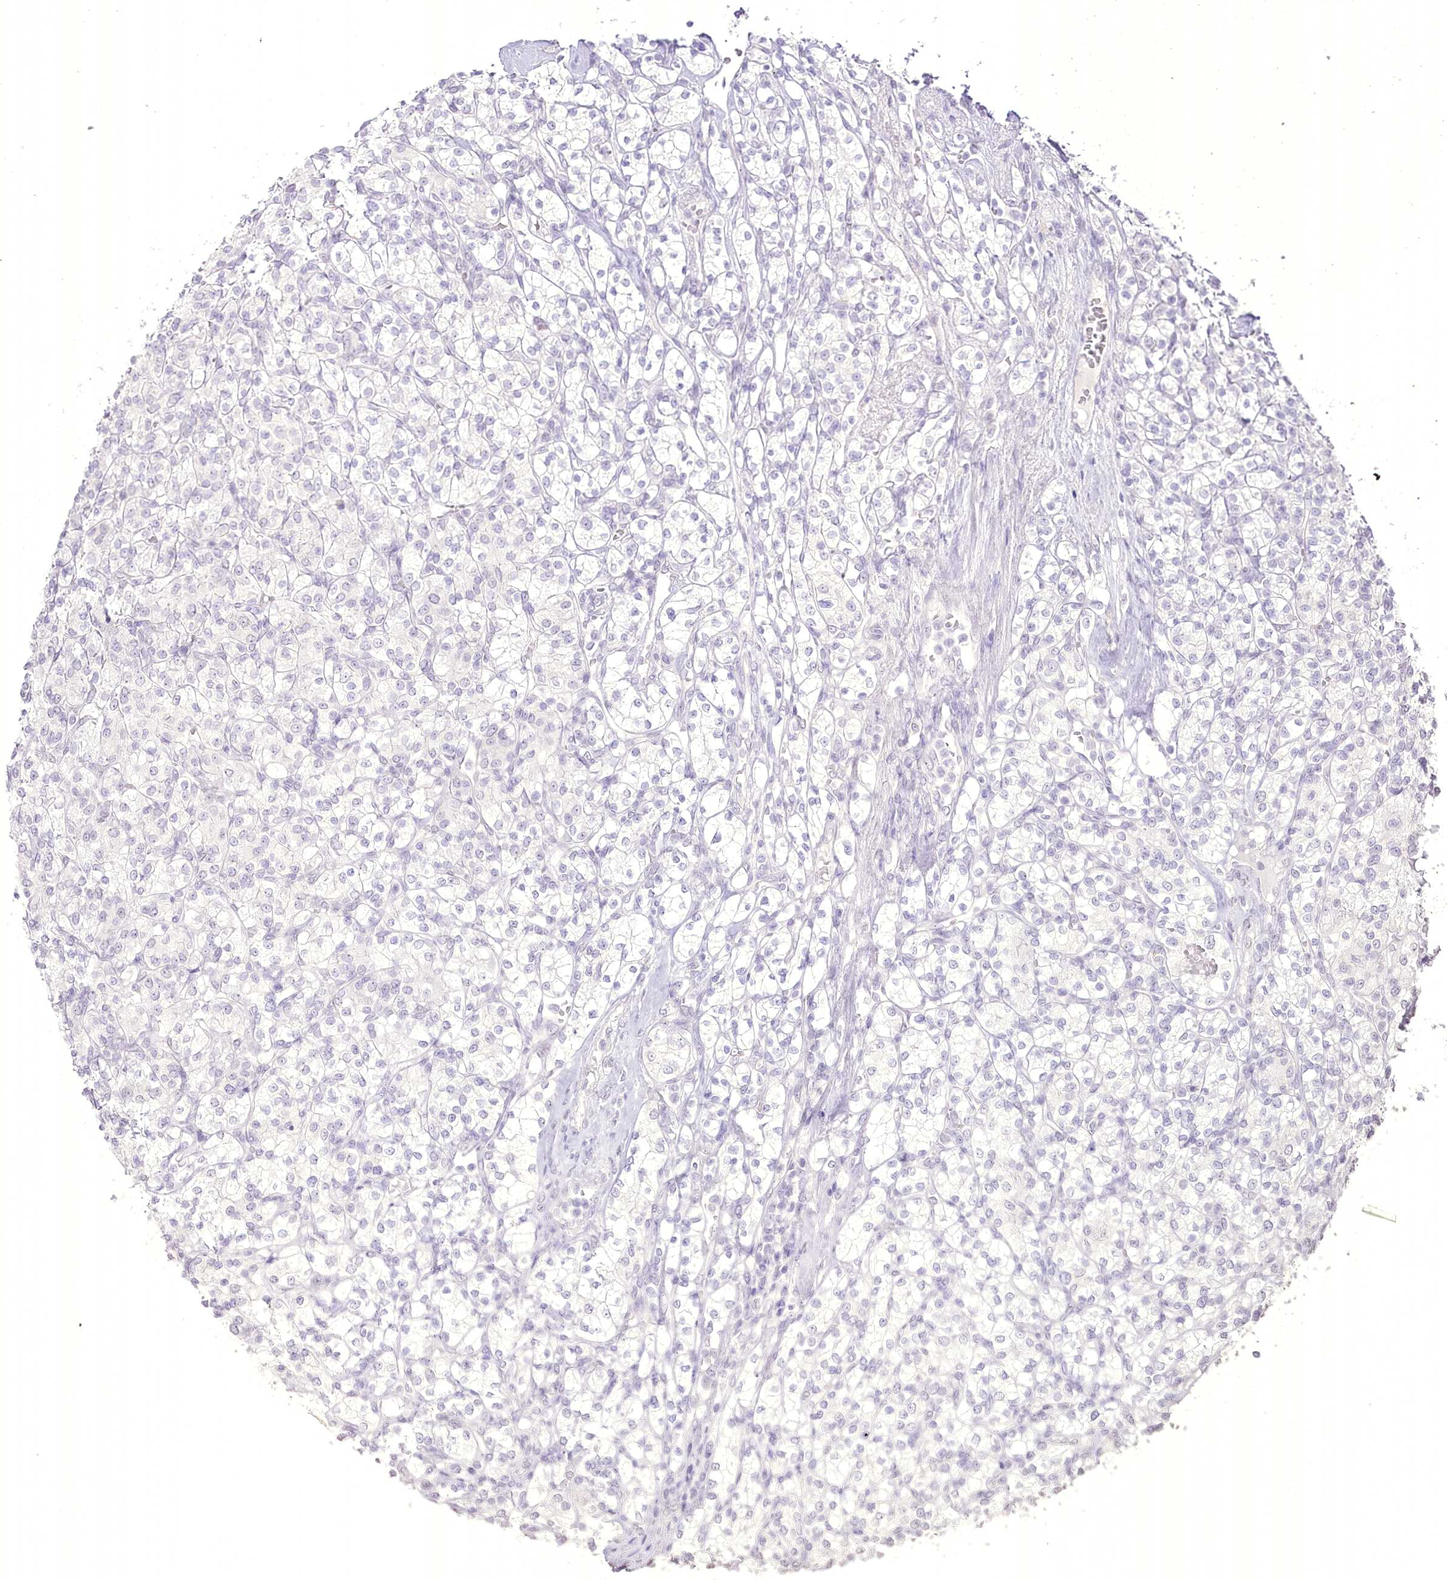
{"staining": {"intensity": "negative", "quantity": "none", "location": "none"}, "tissue": "renal cancer", "cell_type": "Tumor cells", "image_type": "cancer", "snomed": [{"axis": "morphology", "description": "Adenocarcinoma, NOS"}, {"axis": "topography", "description": "Kidney"}], "caption": "Immunohistochemistry (IHC) histopathology image of renal cancer (adenocarcinoma) stained for a protein (brown), which exhibits no expression in tumor cells. (Immunohistochemistry (IHC), brightfield microscopy, high magnification).", "gene": "SLC39A10", "patient": {"sex": "male", "age": 77}}